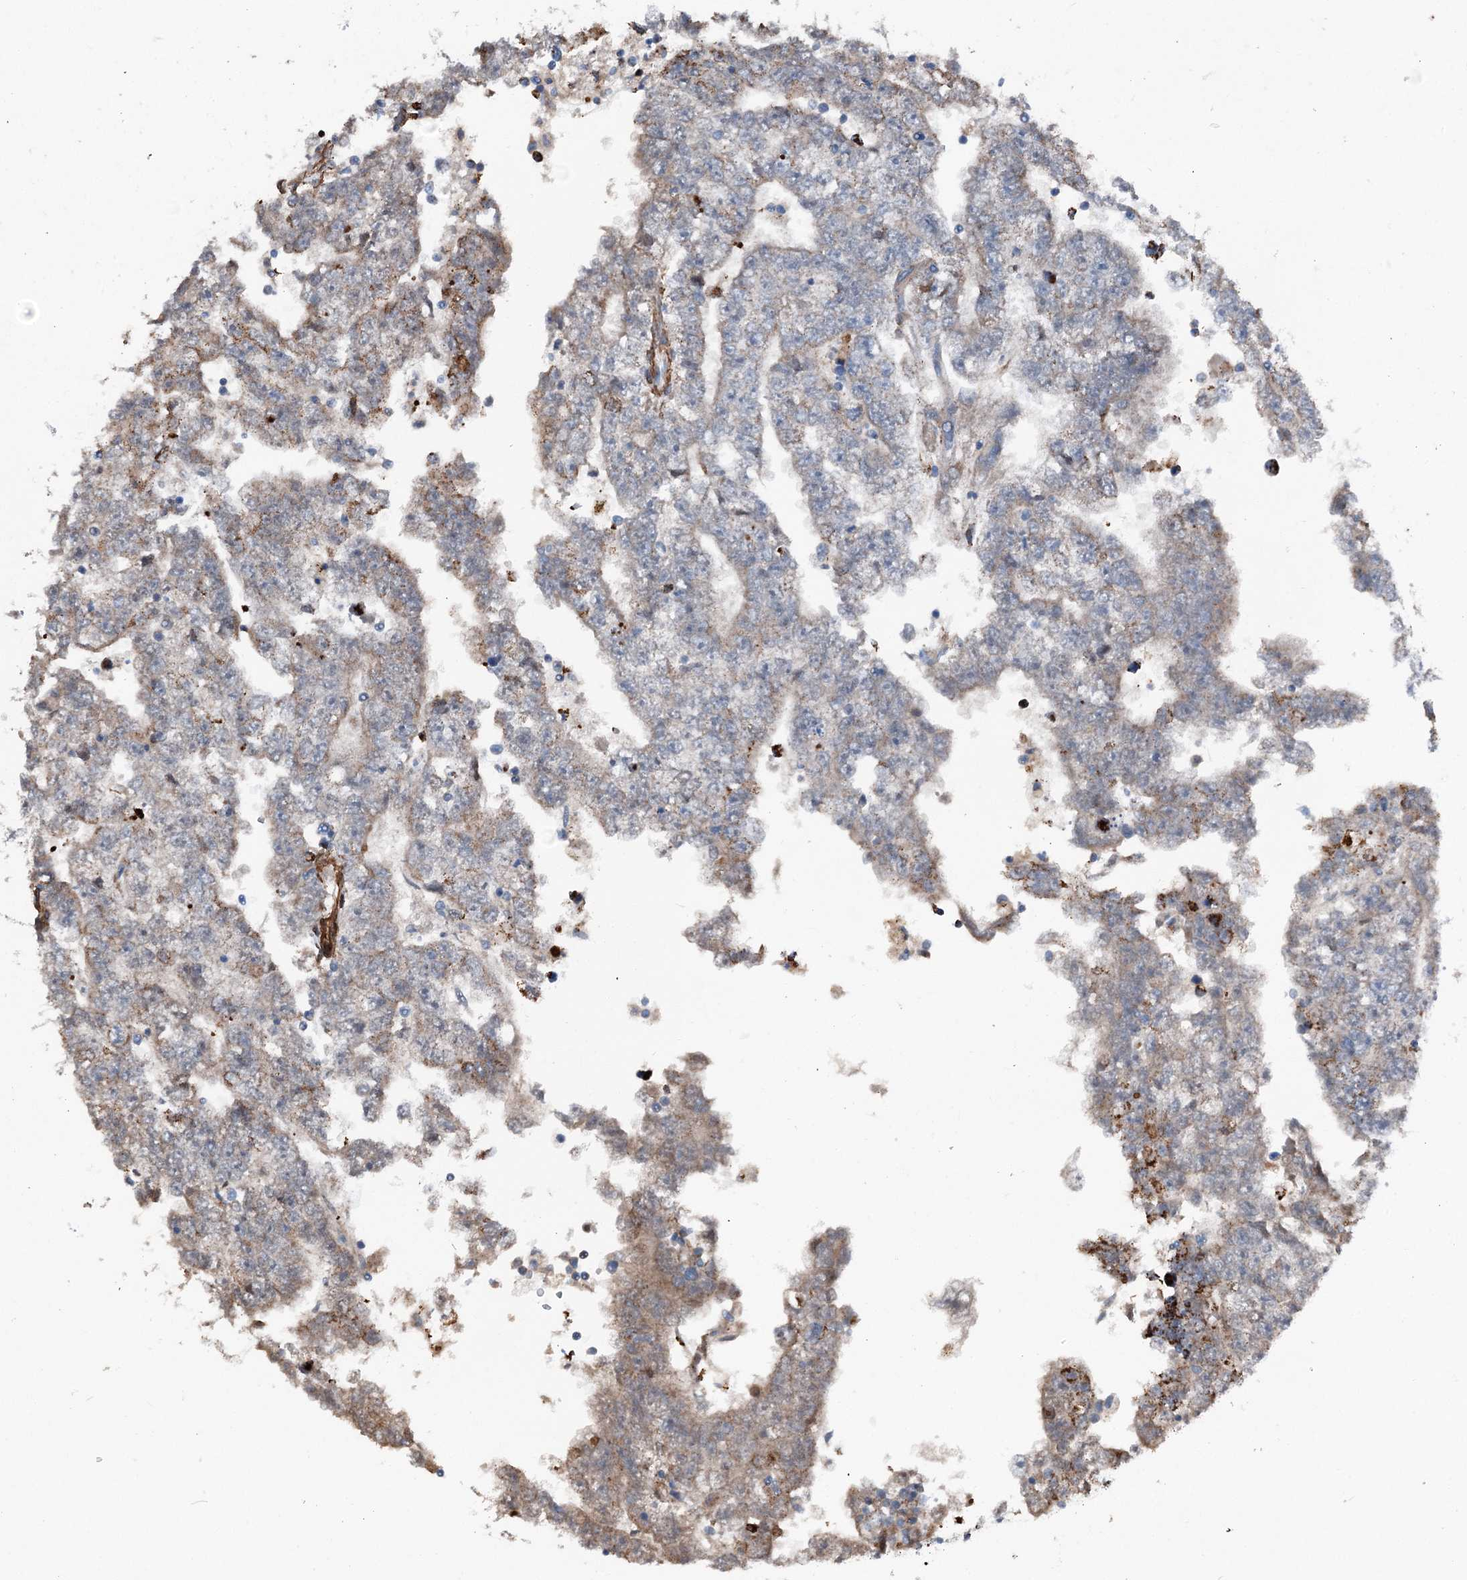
{"staining": {"intensity": "weak", "quantity": "<25%", "location": "cytoplasmic/membranous"}, "tissue": "testis cancer", "cell_type": "Tumor cells", "image_type": "cancer", "snomed": [{"axis": "morphology", "description": "Carcinoma, Embryonal, NOS"}, {"axis": "topography", "description": "Testis"}], "caption": "This is a image of IHC staining of testis cancer (embryonal carcinoma), which shows no staining in tumor cells.", "gene": "DDIAS", "patient": {"sex": "male", "age": 25}}